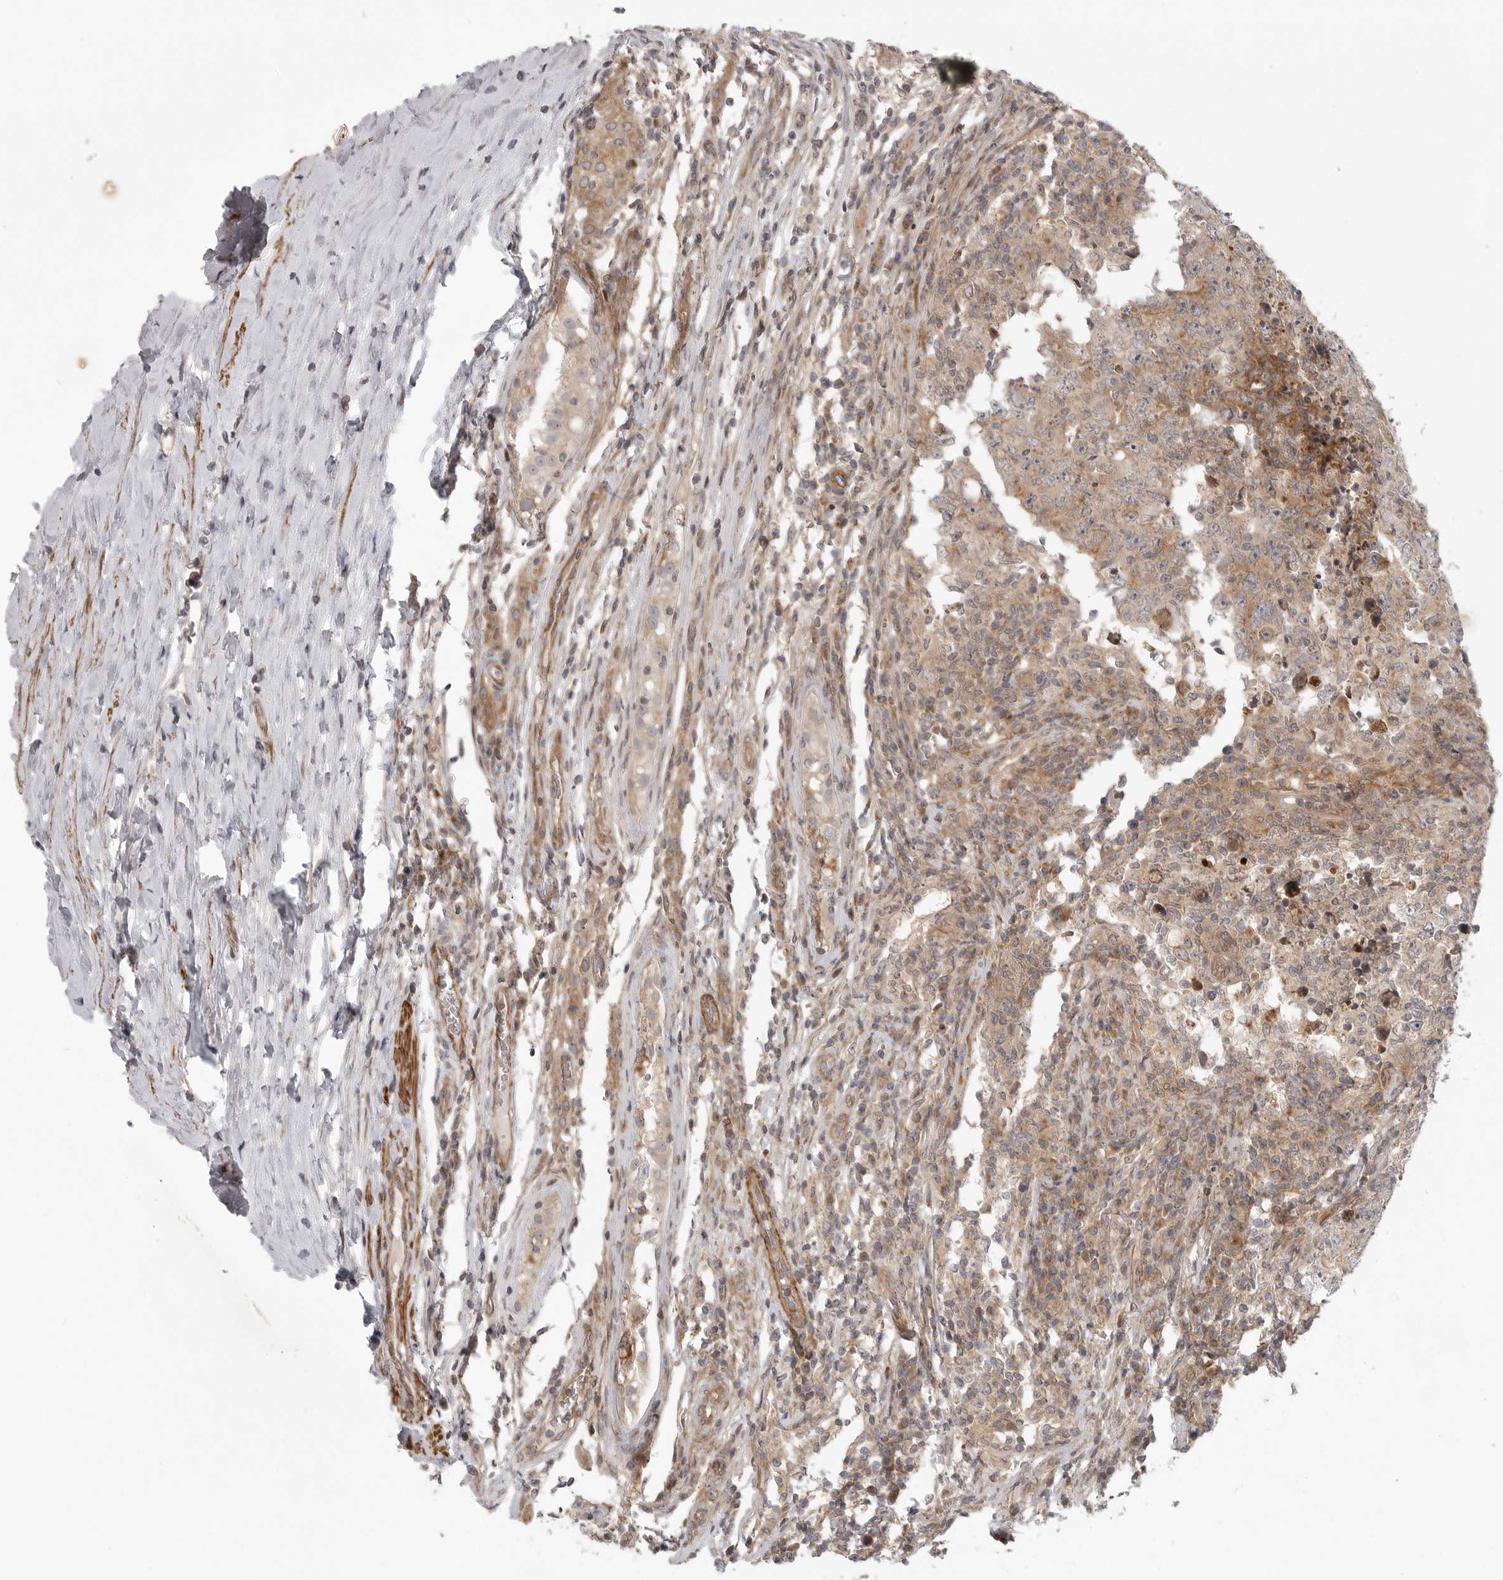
{"staining": {"intensity": "weak", "quantity": "25%-75%", "location": "cytoplasmic/membranous"}, "tissue": "testis cancer", "cell_type": "Tumor cells", "image_type": "cancer", "snomed": [{"axis": "morphology", "description": "Carcinoma, Embryonal, NOS"}, {"axis": "topography", "description": "Testis"}], "caption": "A histopathology image showing weak cytoplasmic/membranous expression in approximately 25%-75% of tumor cells in testis embryonal carcinoma, as visualized by brown immunohistochemical staining.", "gene": "CCPG1", "patient": {"sex": "male", "age": 26}}